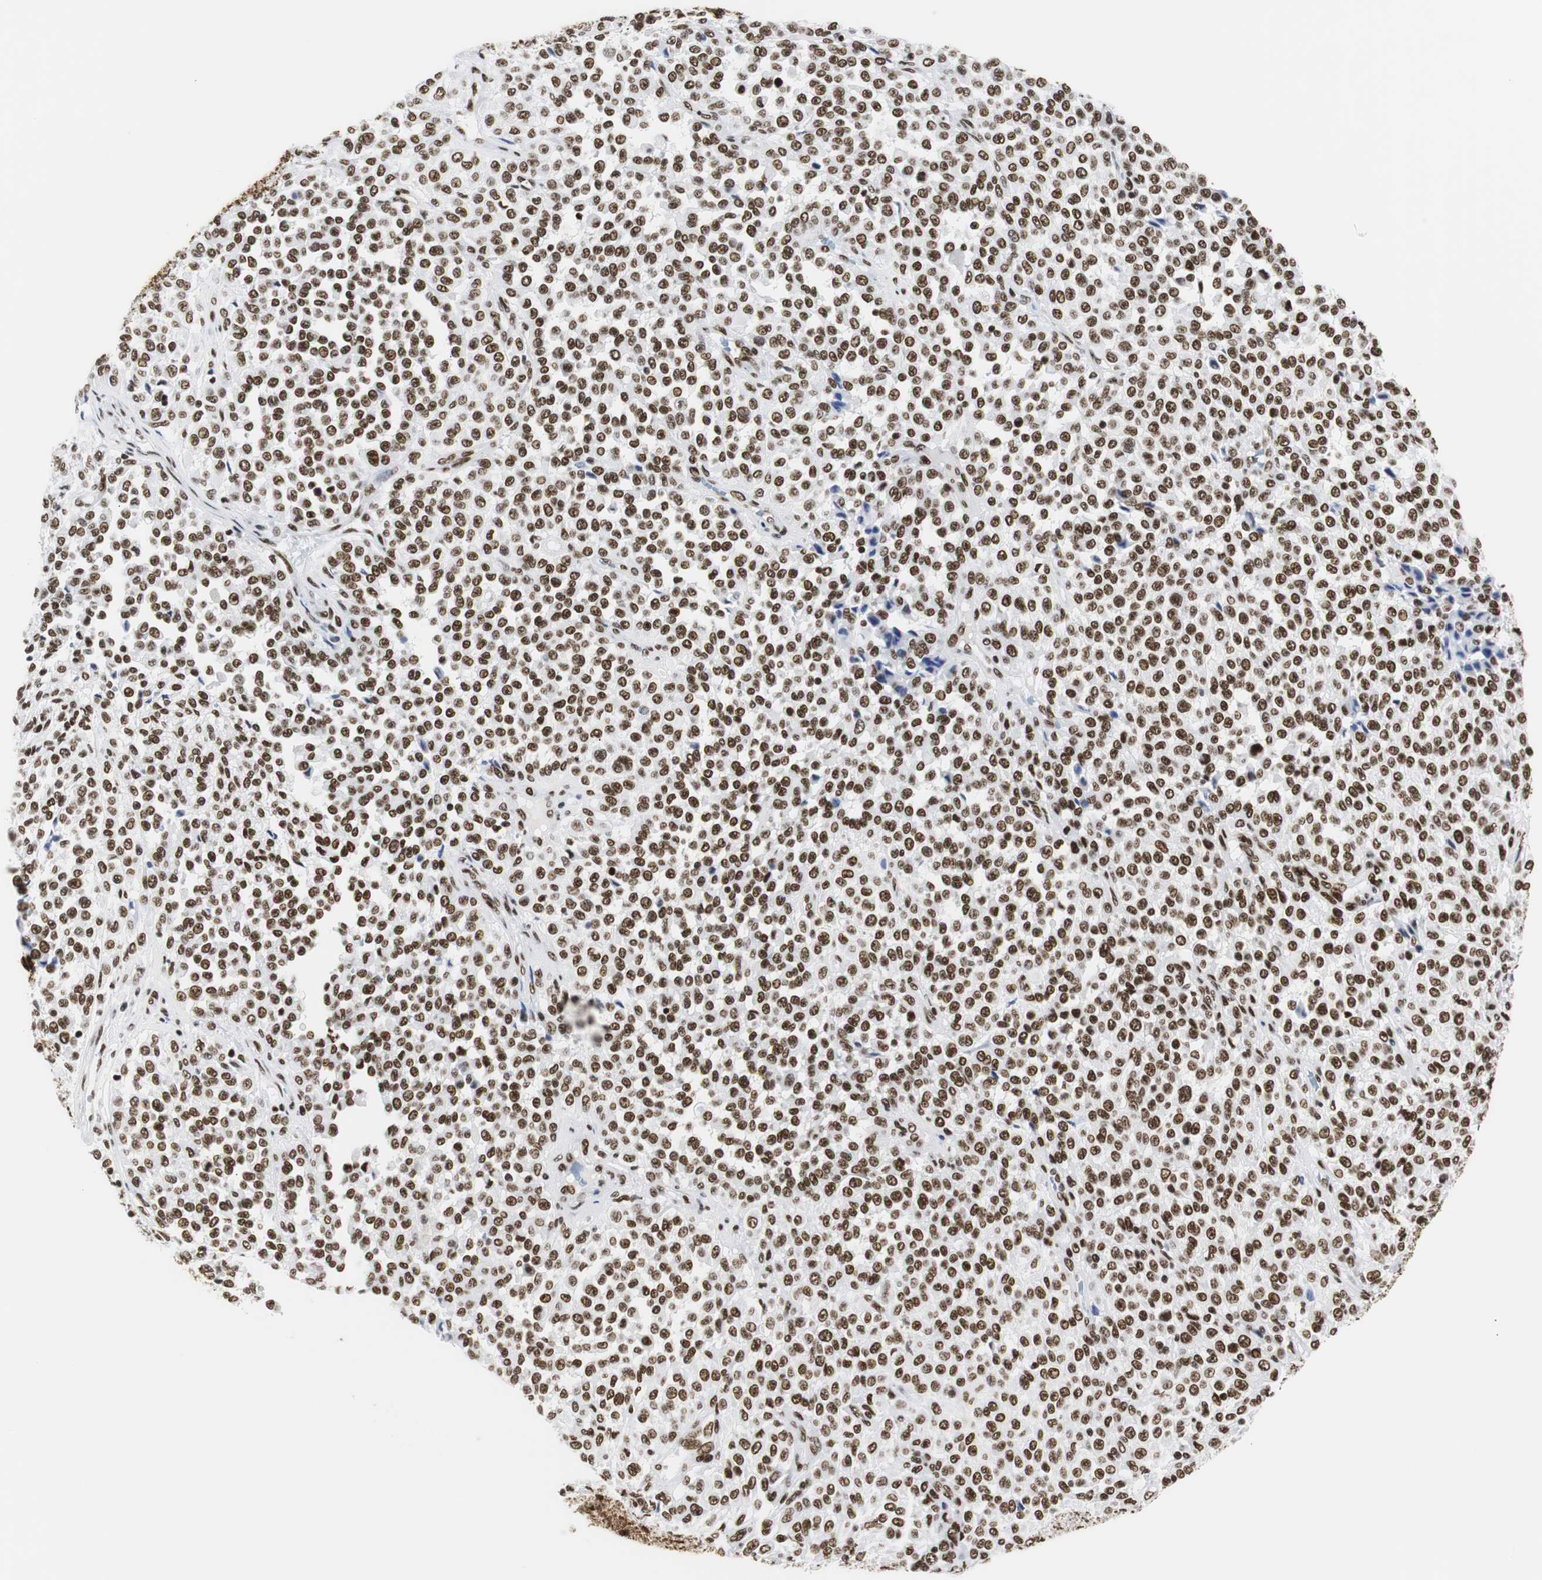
{"staining": {"intensity": "strong", "quantity": ">75%", "location": "nuclear"}, "tissue": "melanoma", "cell_type": "Tumor cells", "image_type": "cancer", "snomed": [{"axis": "morphology", "description": "Malignant melanoma, Metastatic site"}, {"axis": "topography", "description": "Pancreas"}], "caption": "Protein expression analysis of melanoma shows strong nuclear expression in approximately >75% of tumor cells.", "gene": "HNRNPH2", "patient": {"sex": "female", "age": 30}}